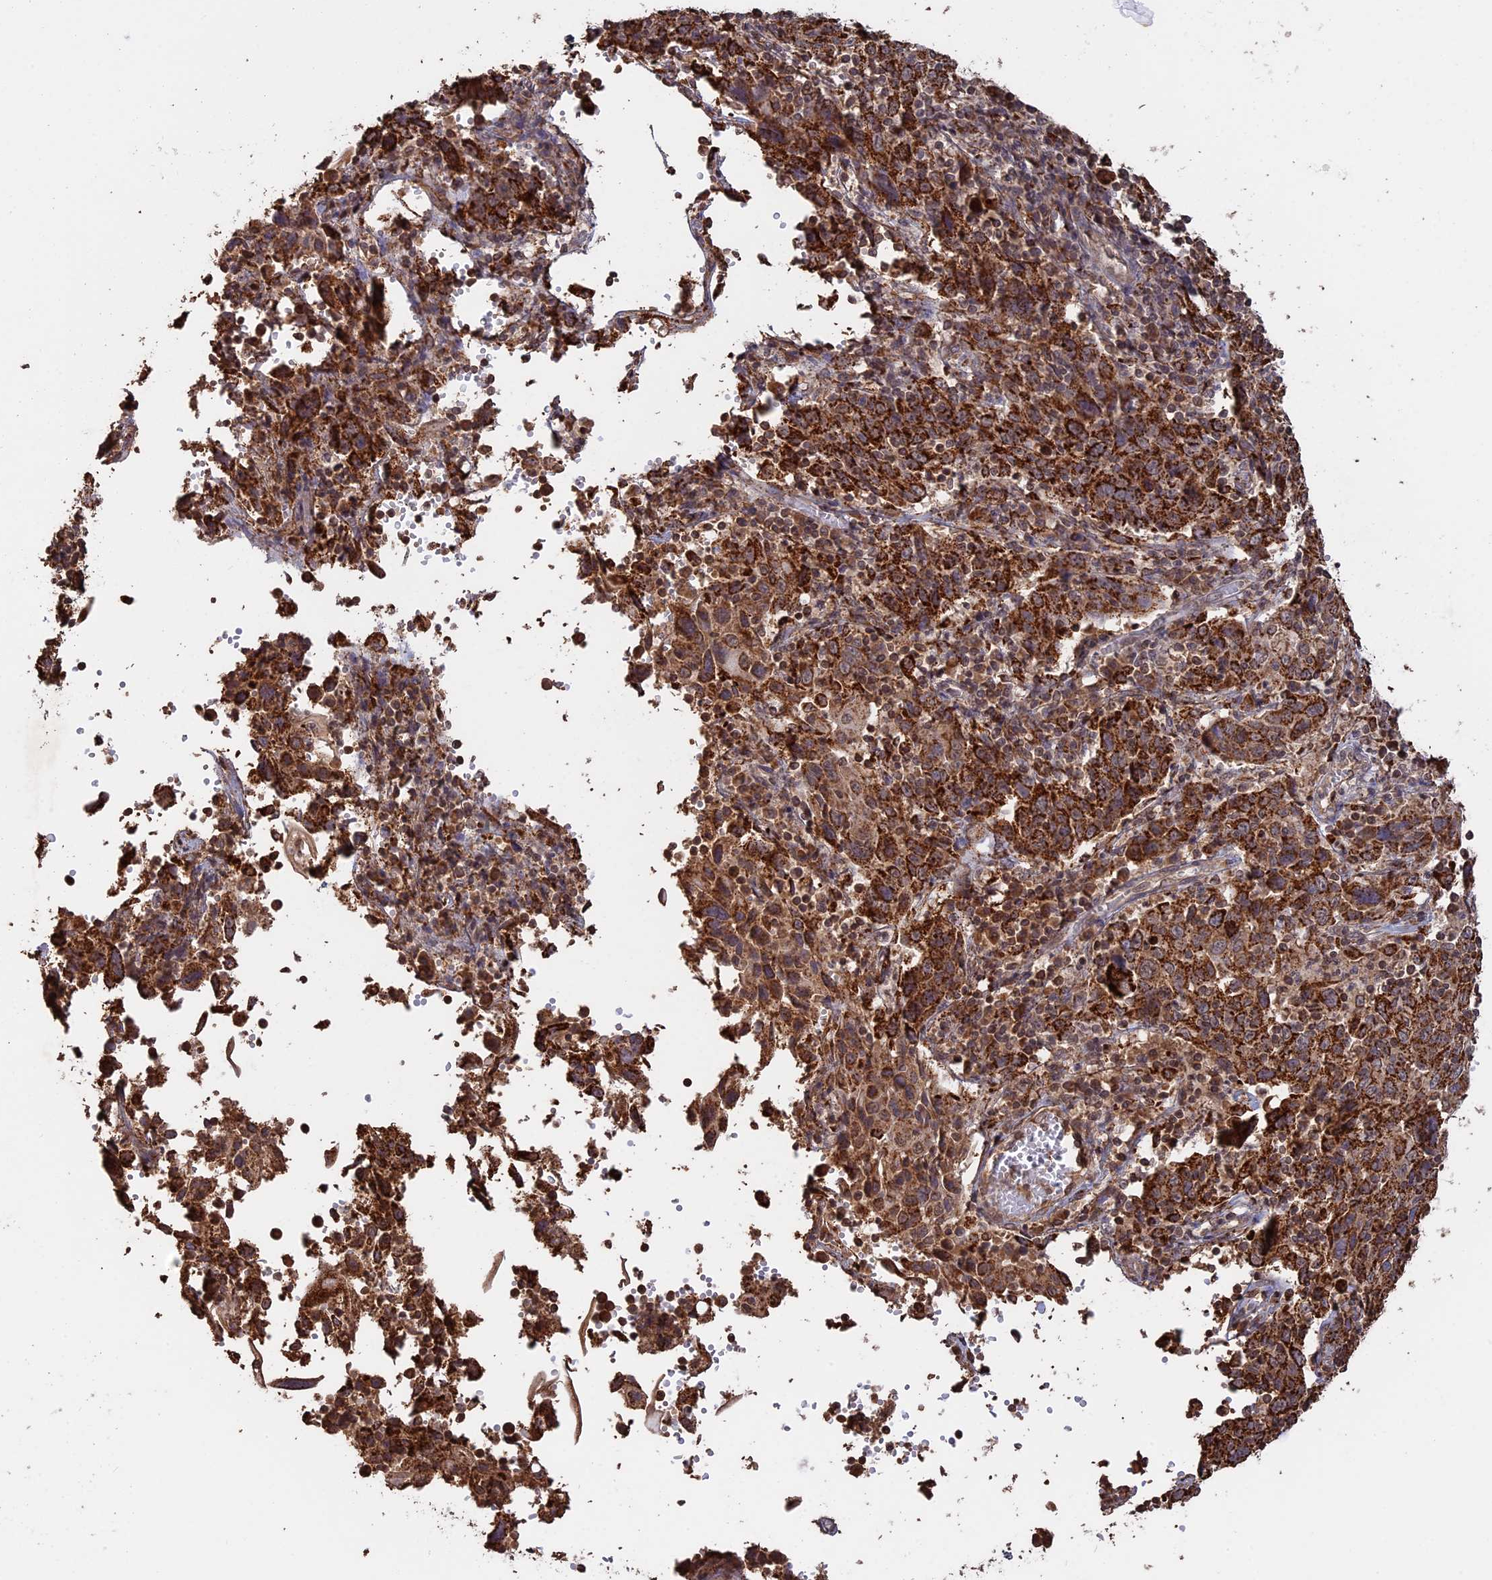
{"staining": {"intensity": "strong", "quantity": ">75%", "location": "cytoplasmic/membranous"}, "tissue": "cervical cancer", "cell_type": "Tumor cells", "image_type": "cancer", "snomed": [{"axis": "morphology", "description": "Squamous cell carcinoma, NOS"}, {"axis": "topography", "description": "Cervix"}], "caption": "A high-resolution image shows IHC staining of cervical cancer (squamous cell carcinoma), which shows strong cytoplasmic/membranous expression in approximately >75% of tumor cells. (DAB IHC, brown staining for protein, blue staining for nuclei).", "gene": "FAM210B", "patient": {"sex": "female", "age": 46}}